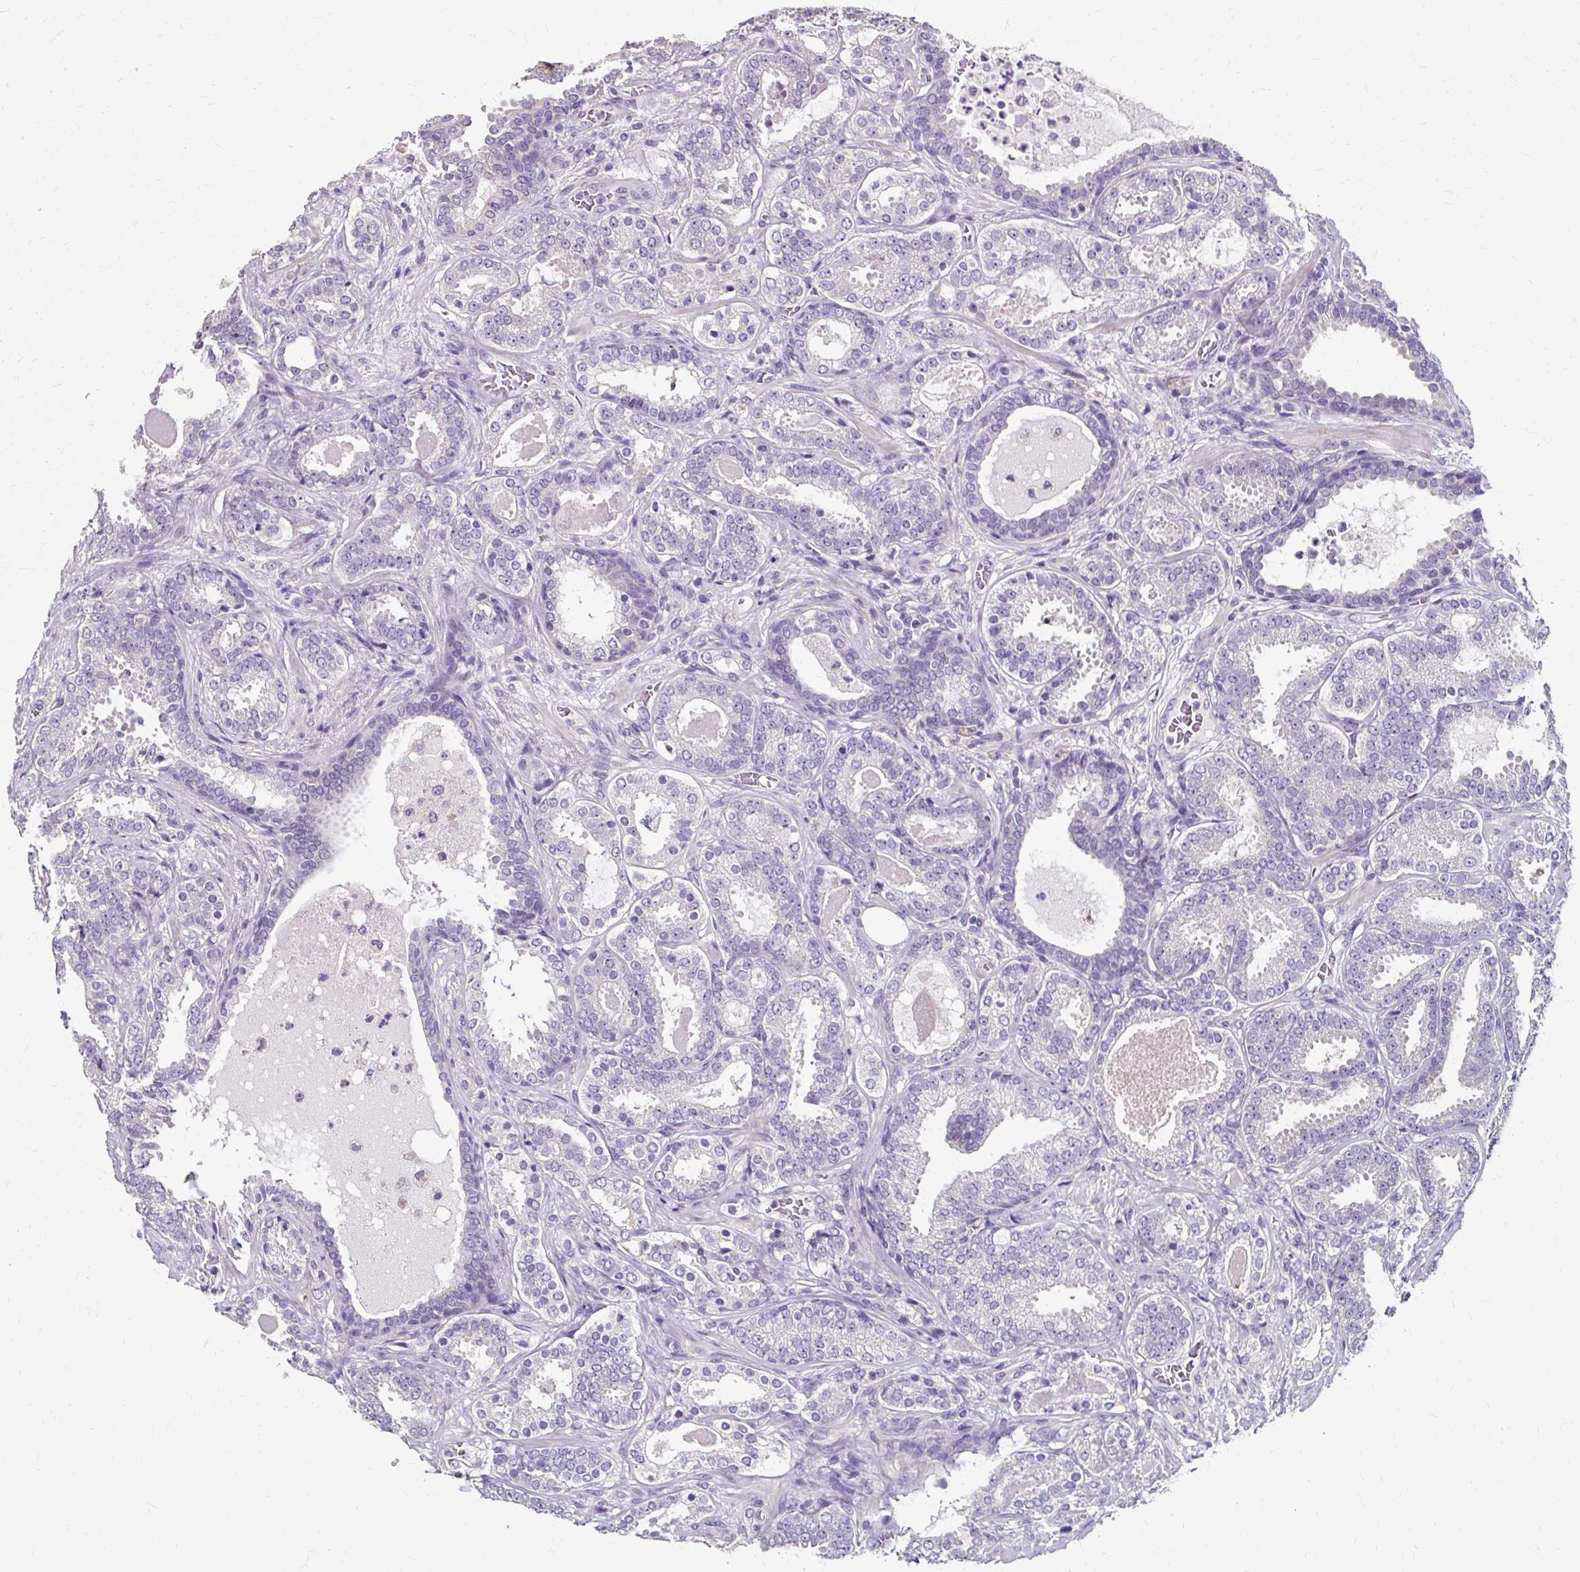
{"staining": {"intensity": "negative", "quantity": "none", "location": "none"}, "tissue": "prostate cancer", "cell_type": "Tumor cells", "image_type": "cancer", "snomed": [{"axis": "morphology", "description": "Adenocarcinoma, High grade"}, {"axis": "topography", "description": "Prostate"}], "caption": "Histopathology image shows no protein positivity in tumor cells of high-grade adenocarcinoma (prostate) tissue. The staining was performed using DAB (3,3'-diaminobenzidine) to visualize the protein expression in brown, while the nuclei were stained in blue with hematoxylin (Magnification: 20x).", "gene": "KLHL24", "patient": {"sex": "male", "age": 65}}